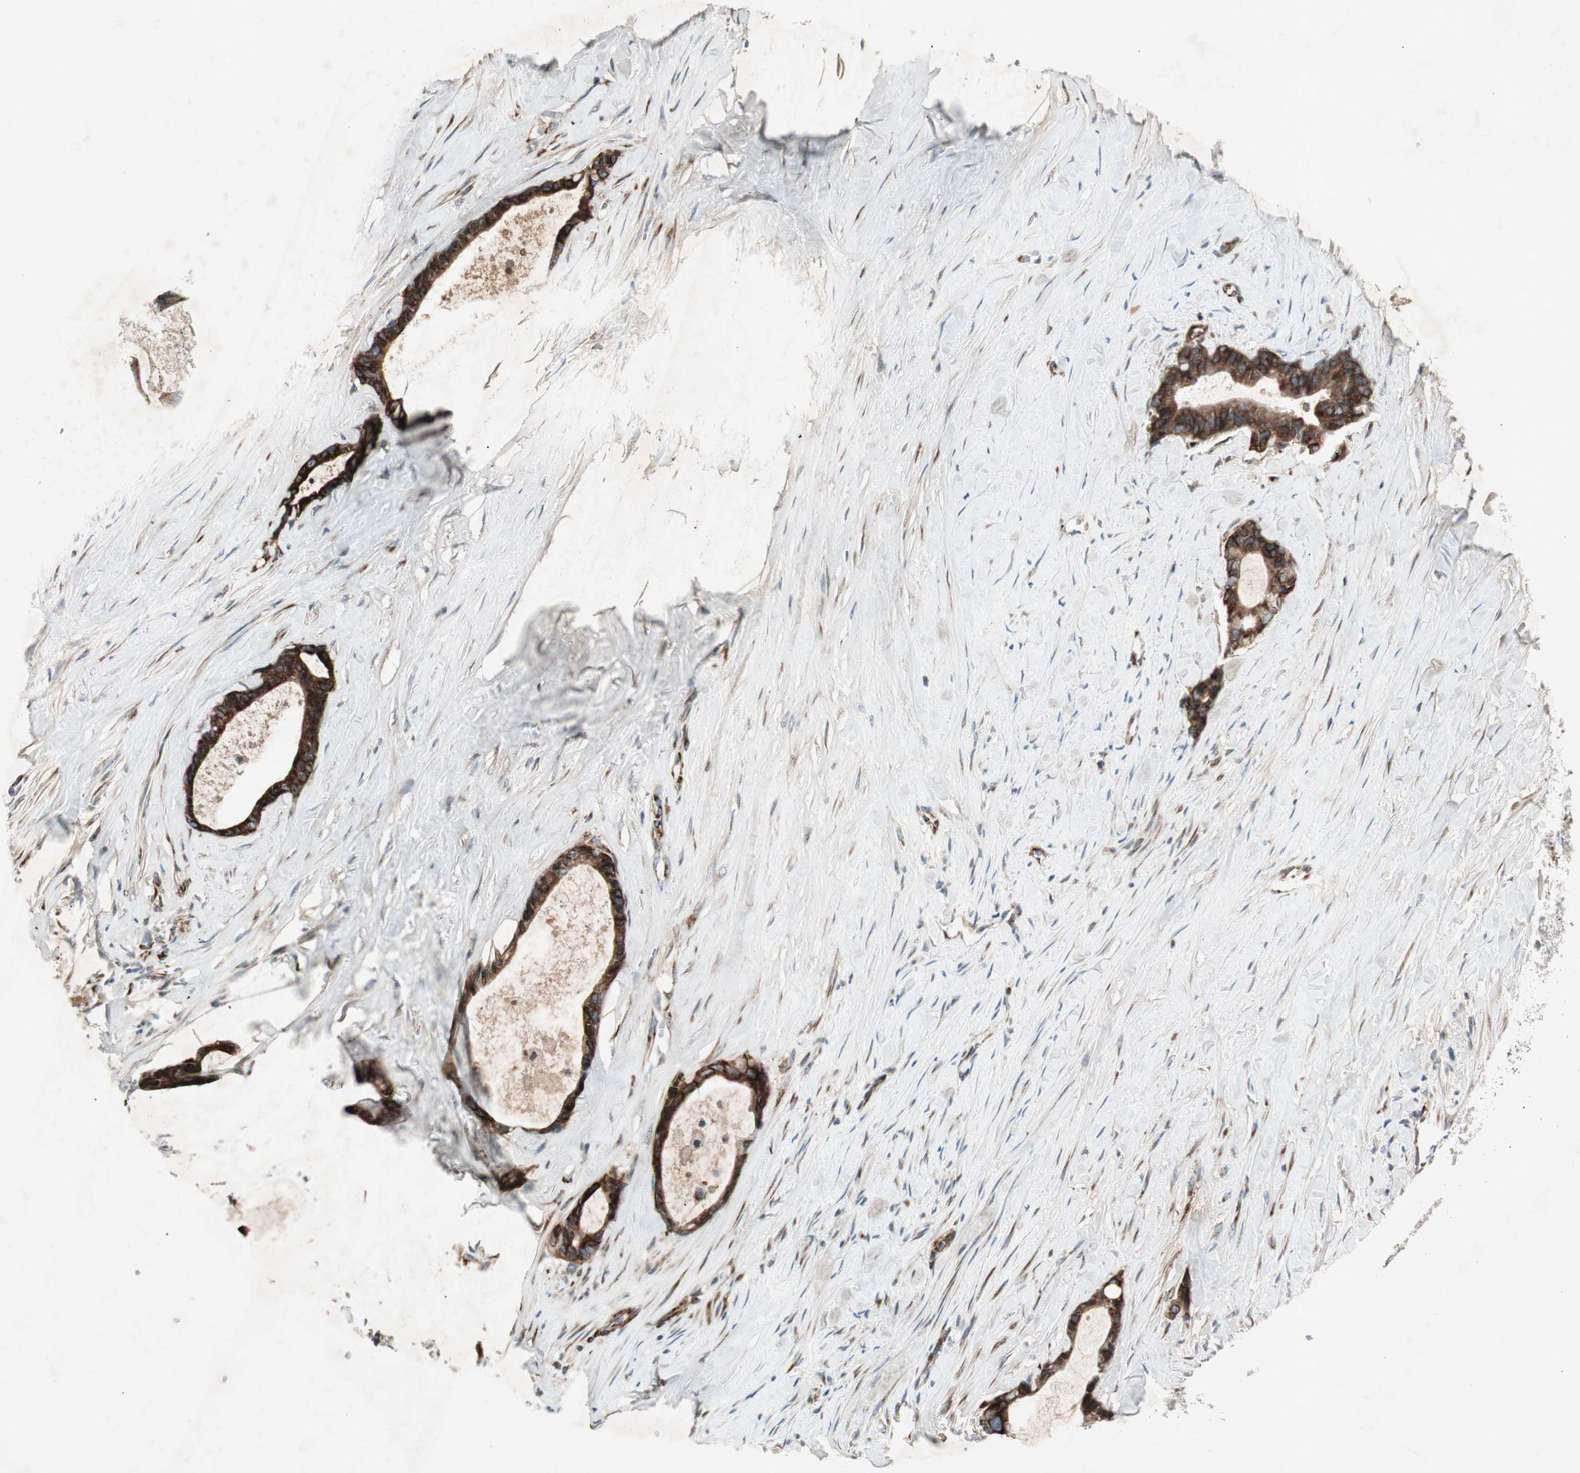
{"staining": {"intensity": "strong", "quantity": ">75%", "location": "cytoplasmic/membranous"}, "tissue": "liver cancer", "cell_type": "Tumor cells", "image_type": "cancer", "snomed": [{"axis": "morphology", "description": "Cholangiocarcinoma"}, {"axis": "topography", "description": "Liver"}], "caption": "Liver cancer stained with a brown dye demonstrates strong cytoplasmic/membranous positive positivity in about >75% of tumor cells.", "gene": "APOO", "patient": {"sex": "female", "age": 55}}